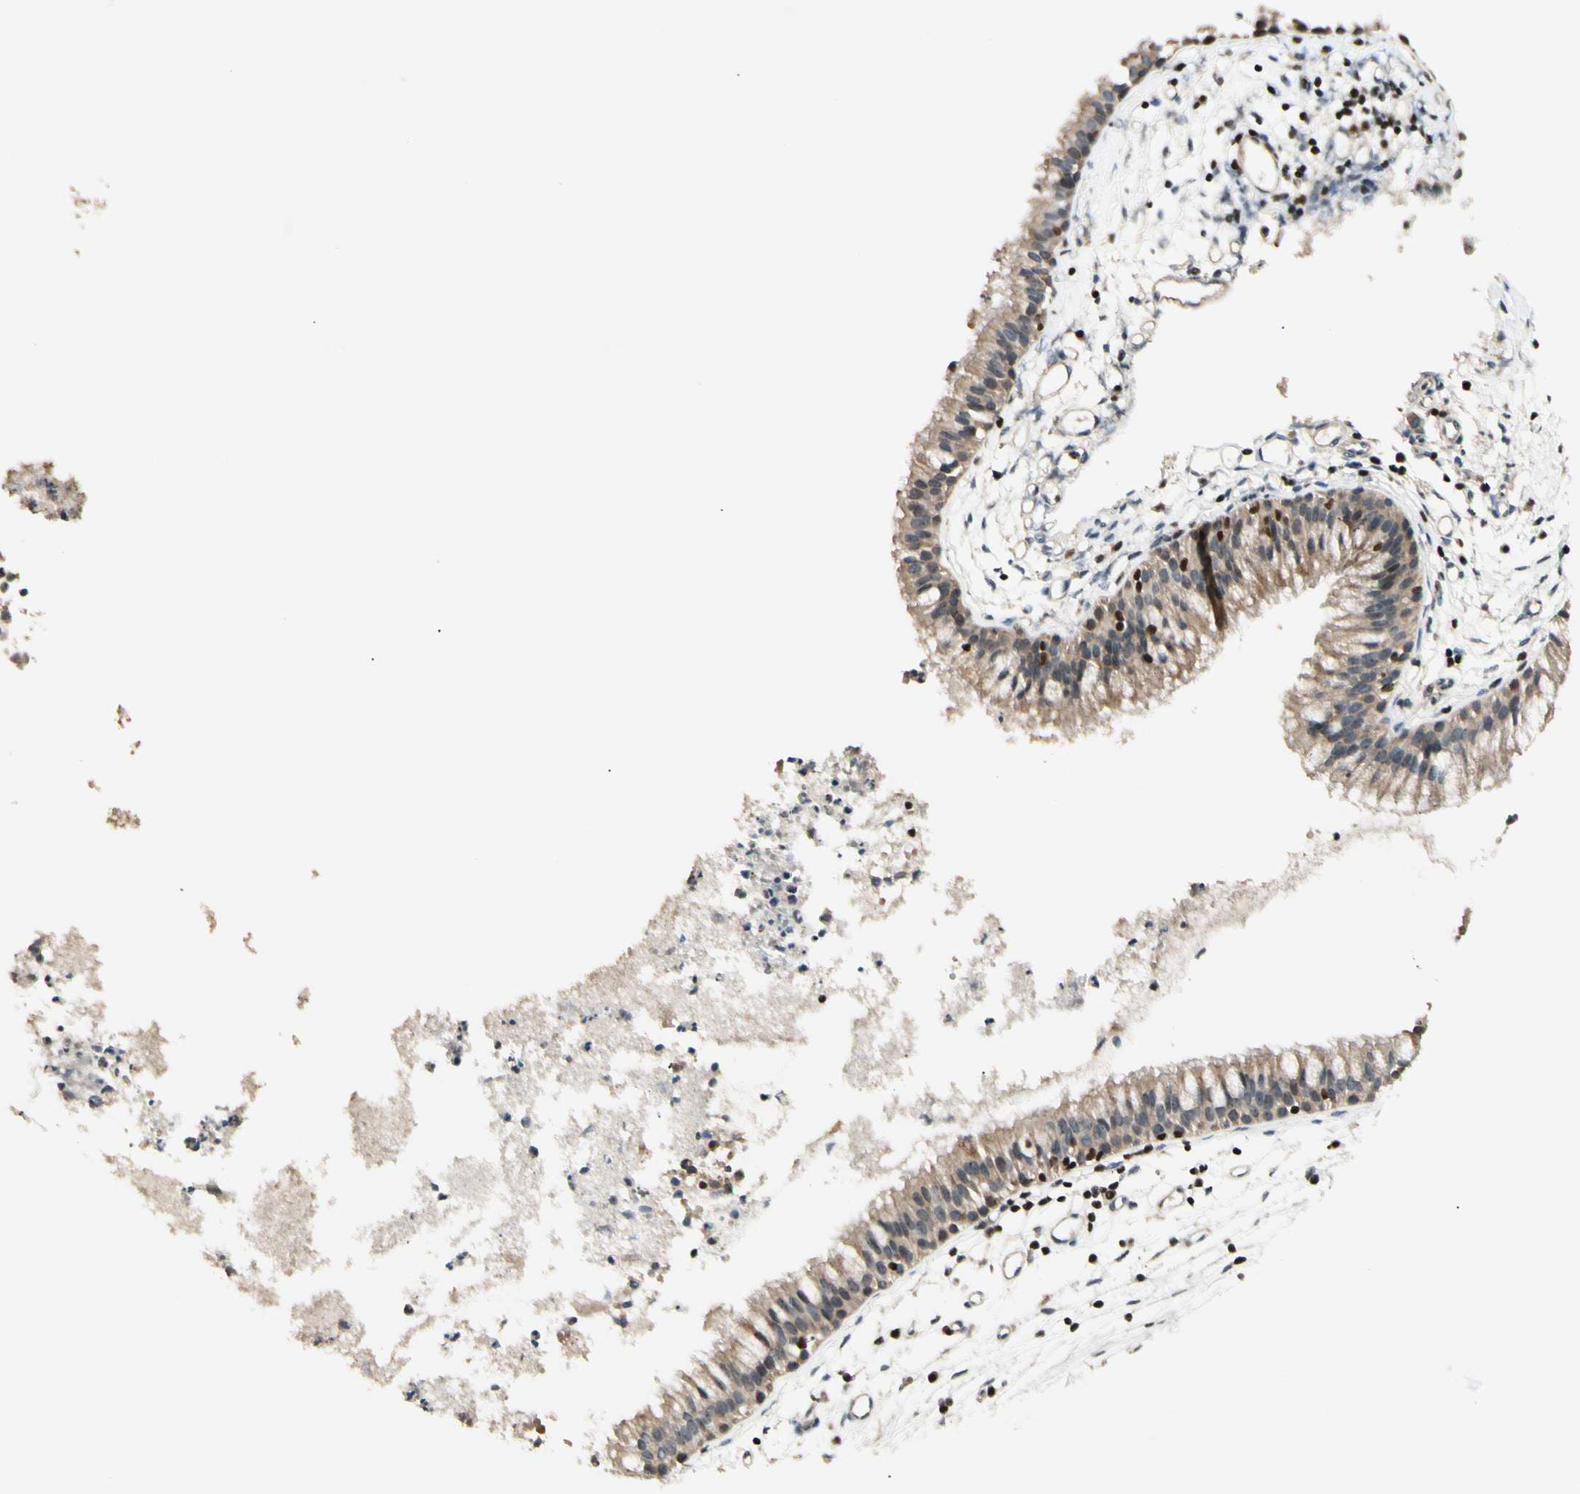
{"staining": {"intensity": "moderate", "quantity": ">75%", "location": "cytoplasmic/membranous"}, "tissue": "nasopharynx", "cell_type": "Respiratory epithelial cells", "image_type": "normal", "snomed": [{"axis": "morphology", "description": "Normal tissue, NOS"}, {"axis": "topography", "description": "Nasopharynx"}], "caption": "Immunohistochemistry staining of unremarkable nasopharynx, which reveals medium levels of moderate cytoplasmic/membranous expression in about >75% of respiratory epithelial cells indicating moderate cytoplasmic/membranous protein staining. The staining was performed using DAB (brown) for protein detection and nuclei were counterstained in hematoxylin (blue).", "gene": "NFYA", "patient": {"sex": "male", "age": 21}}